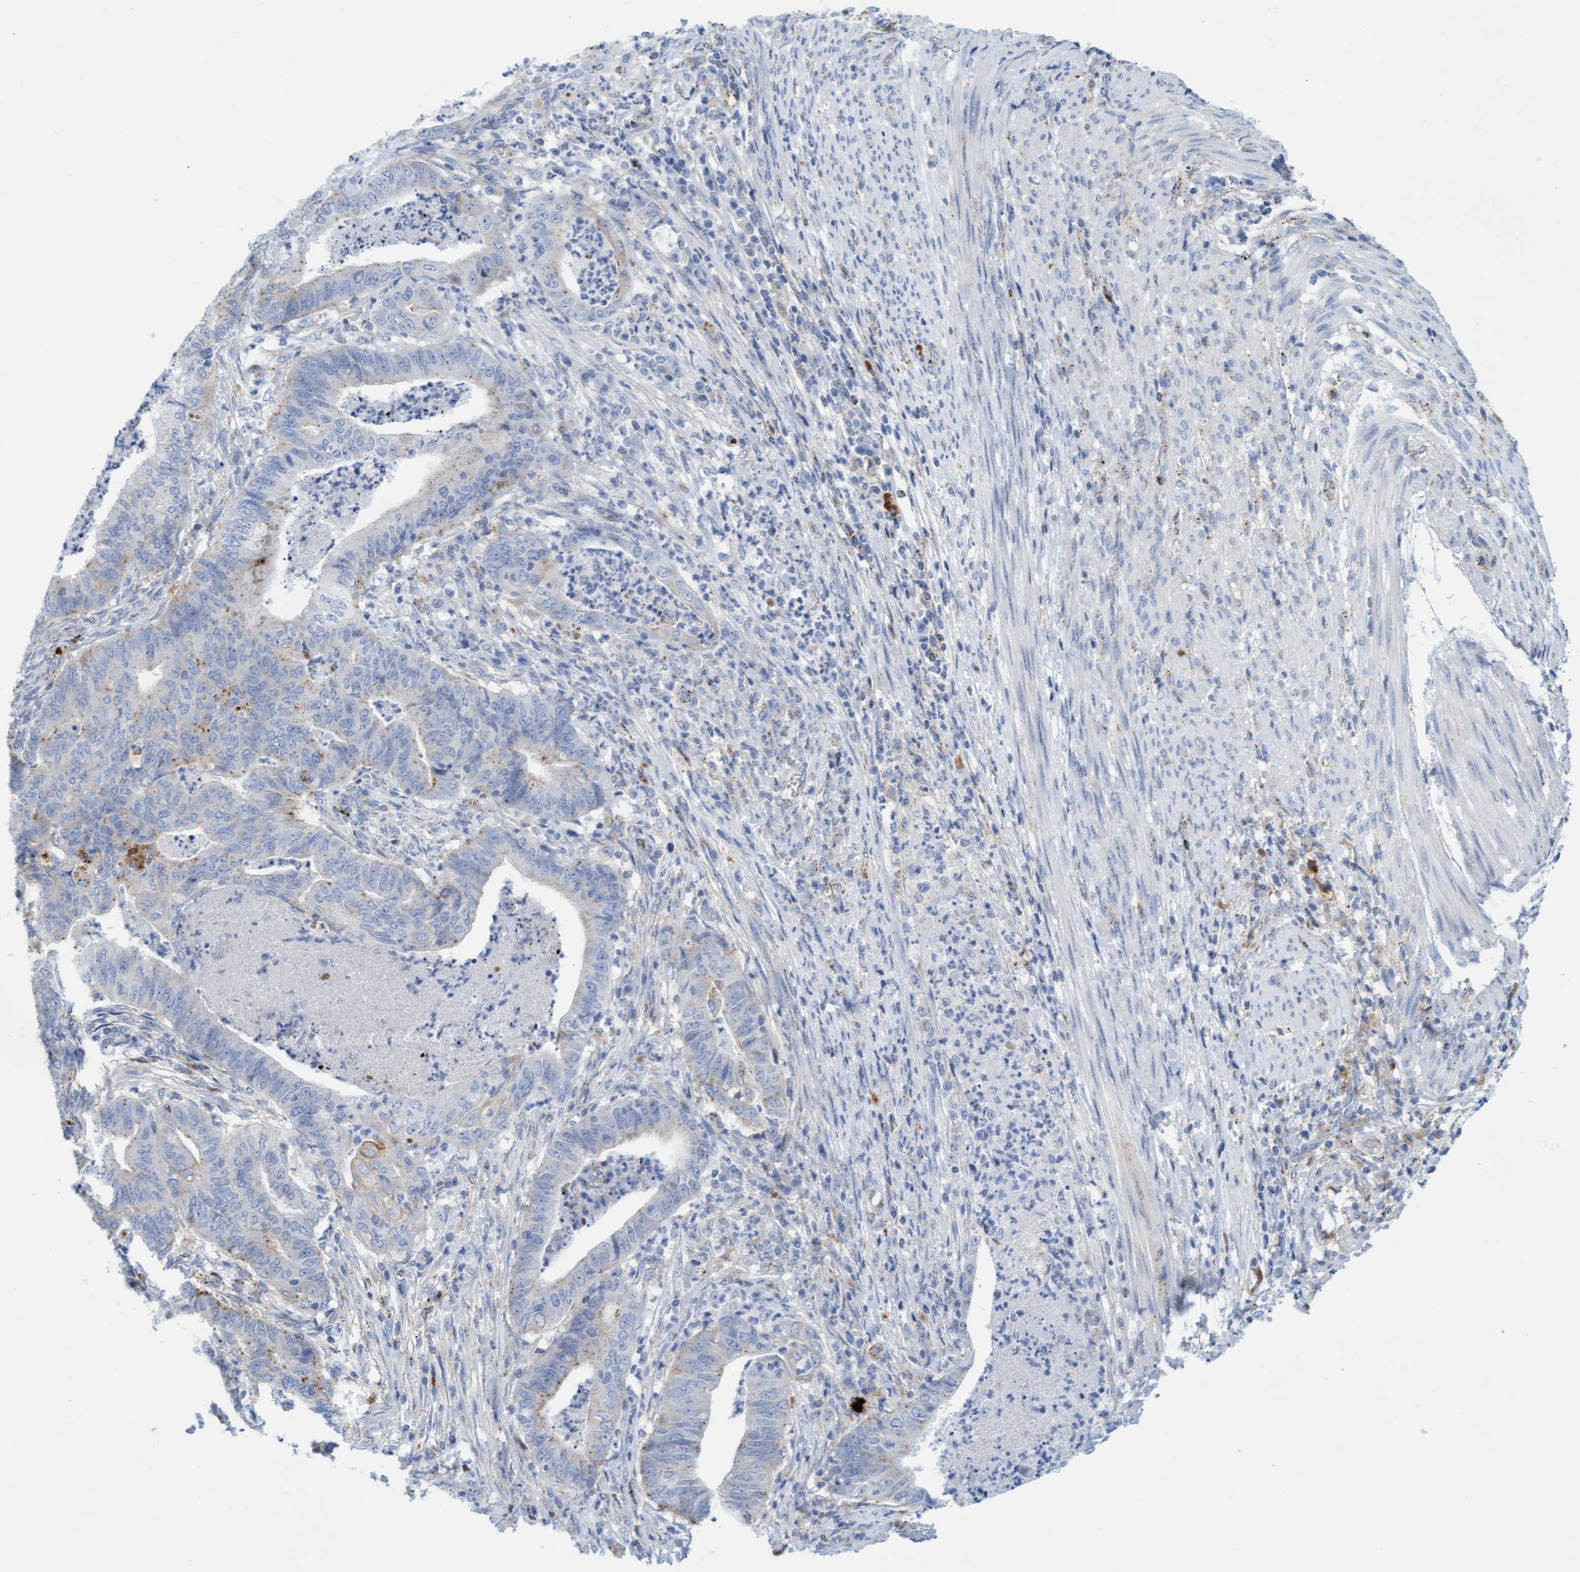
{"staining": {"intensity": "weak", "quantity": "<25%", "location": "cytoplasmic/membranous"}, "tissue": "endometrial cancer", "cell_type": "Tumor cells", "image_type": "cancer", "snomed": [{"axis": "morphology", "description": "Polyp, NOS"}, {"axis": "morphology", "description": "Adenocarcinoma, NOS"}, {"axis": "morphology", "description": "Adenoma, NOS"}, {"axis": "topography", "description": "Endometrium"}], "caption": "Tumor cells are negative for protein expression in human adenoma (endometrial).", "gene": "SGSH", "patient": {"sex": "female", "age": 79}}